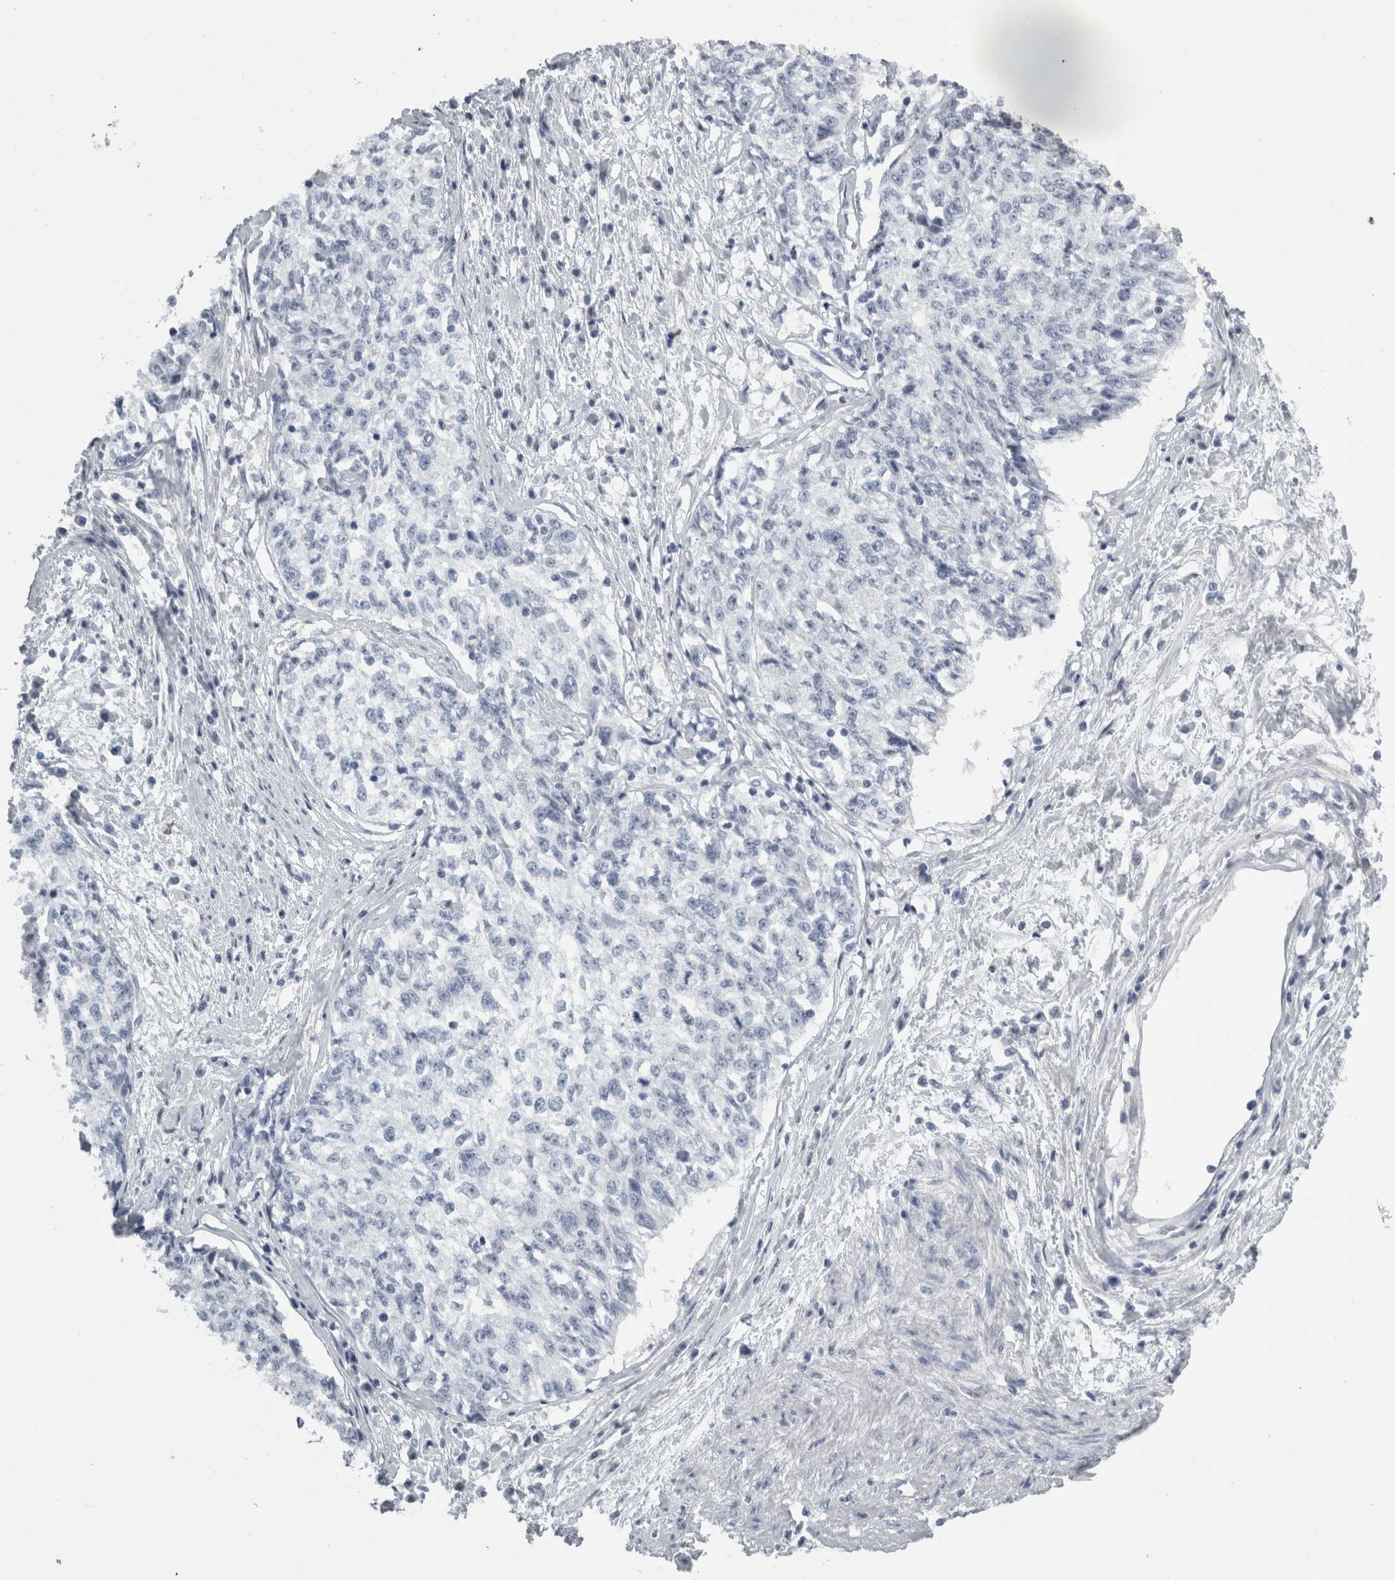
{"staining": {"intensity": "negative", "quantity": "none", "location": "none"}, "tissue": "cervical cancer", "cell_type": "Tumor cells", "image_type": "cancer", "snomed": [{"axis": "morphology", "description": "Squamous cell carcinoma, NOS"}, {"axis": "topography", "description": "Cervix"}], "caption": "This is an immunohistochemistry (IHC) photomicrograph of cervical squamous cell carcinoma. There is no staining in tumor cells.", "gene": "TCAP", "patient": {"sex": "female", "age": 57}}